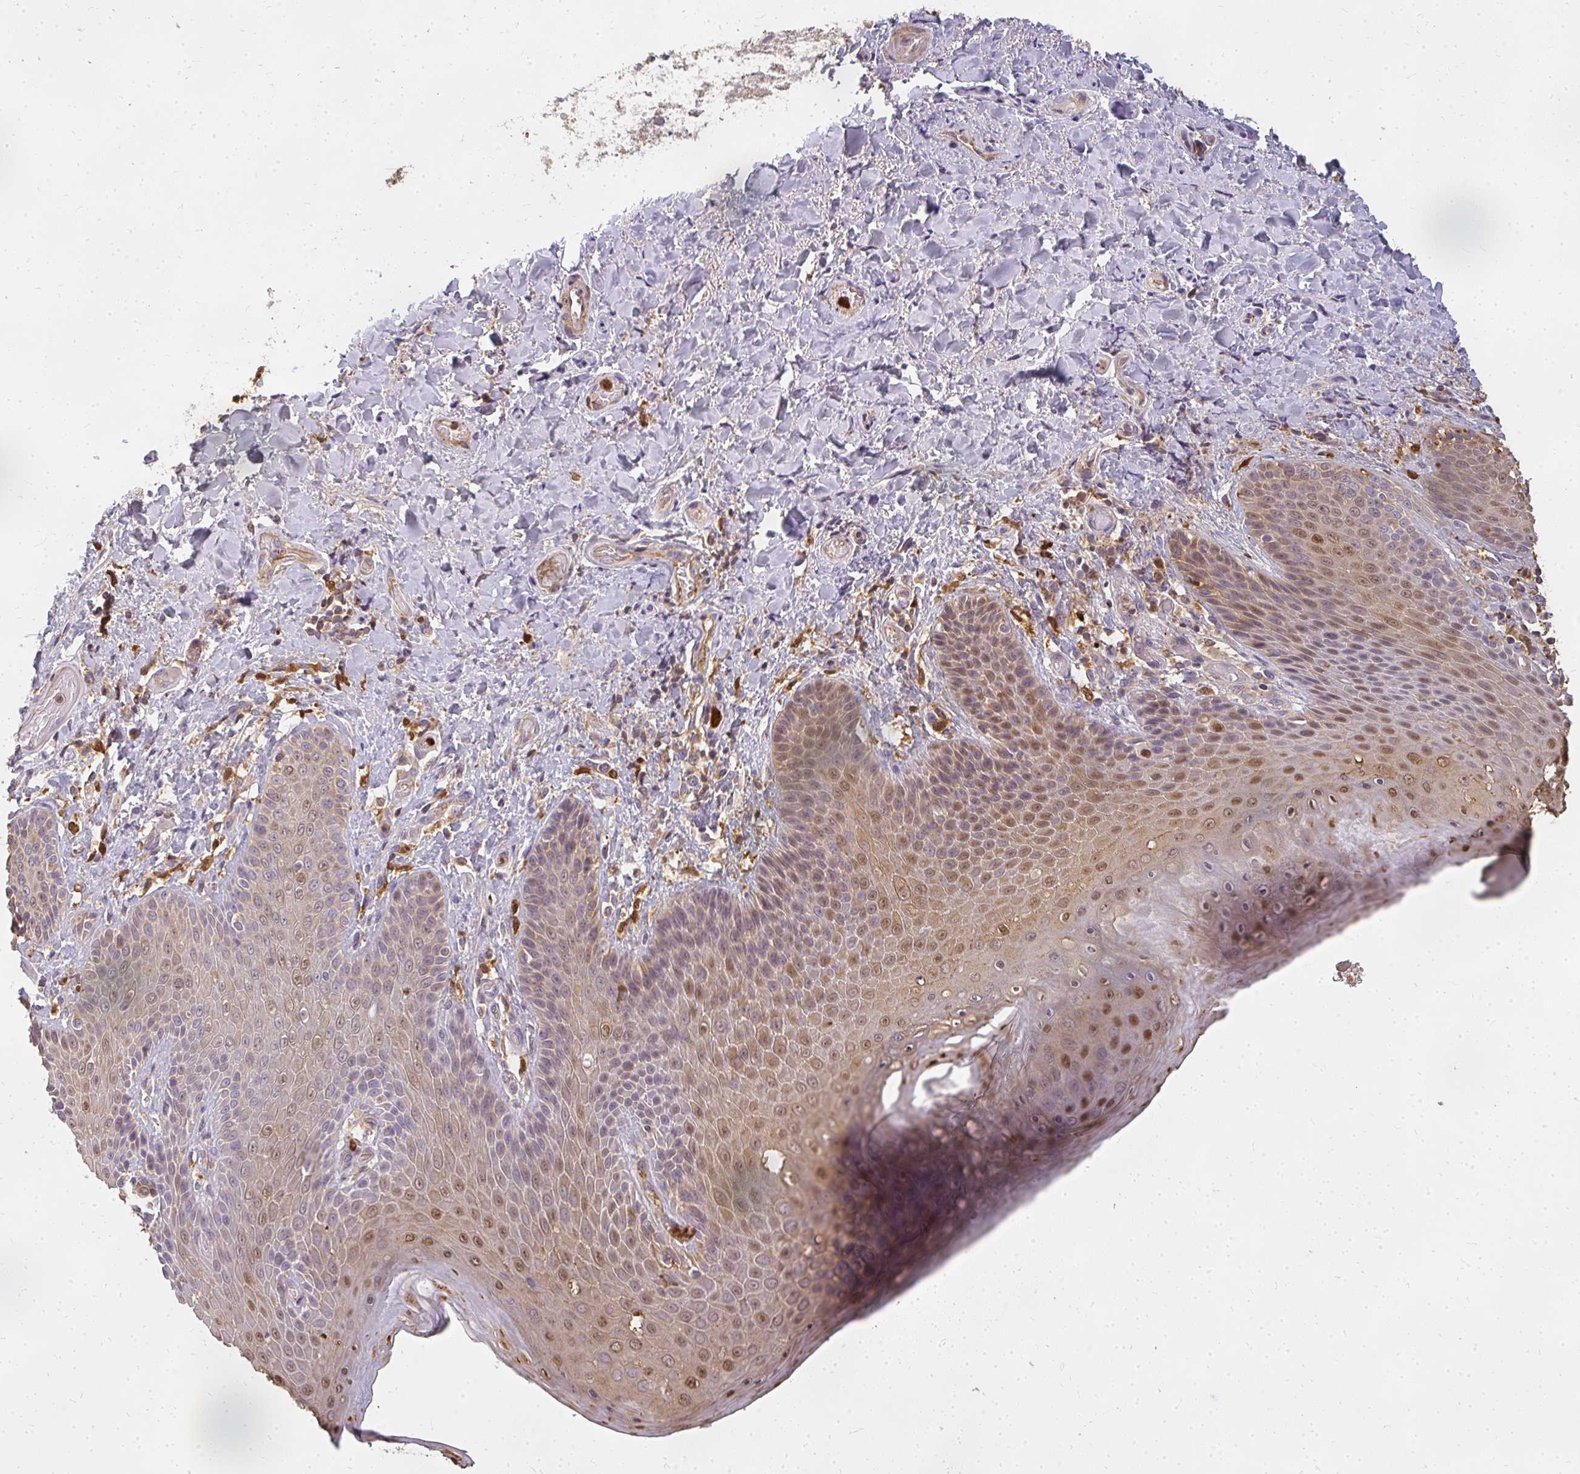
{"staining": {"intensity": "moderate", "quantity": ">75%", "location": "cytoplasmic/membranous,nuclear"}, "tissue": "skin", "cell_type": "Epidermal cells", "image_type": "normal", "snomed": [{"axis": "morphology", "description": "Normal tissue, NOS"}, {"axis": "topography", "description": "Anal"}, {"axis": "topography", "description": "Peripheral nerve tissue"}], "caption": "DAB immunohistochemical staining of unremarkable skin displays moderate cytoplasmic/membranous,nuclear protein staining in approximately >75% of epidermal cells.", "gene": "CNTRL", "patient": {"sex": "male", "age": 51}}